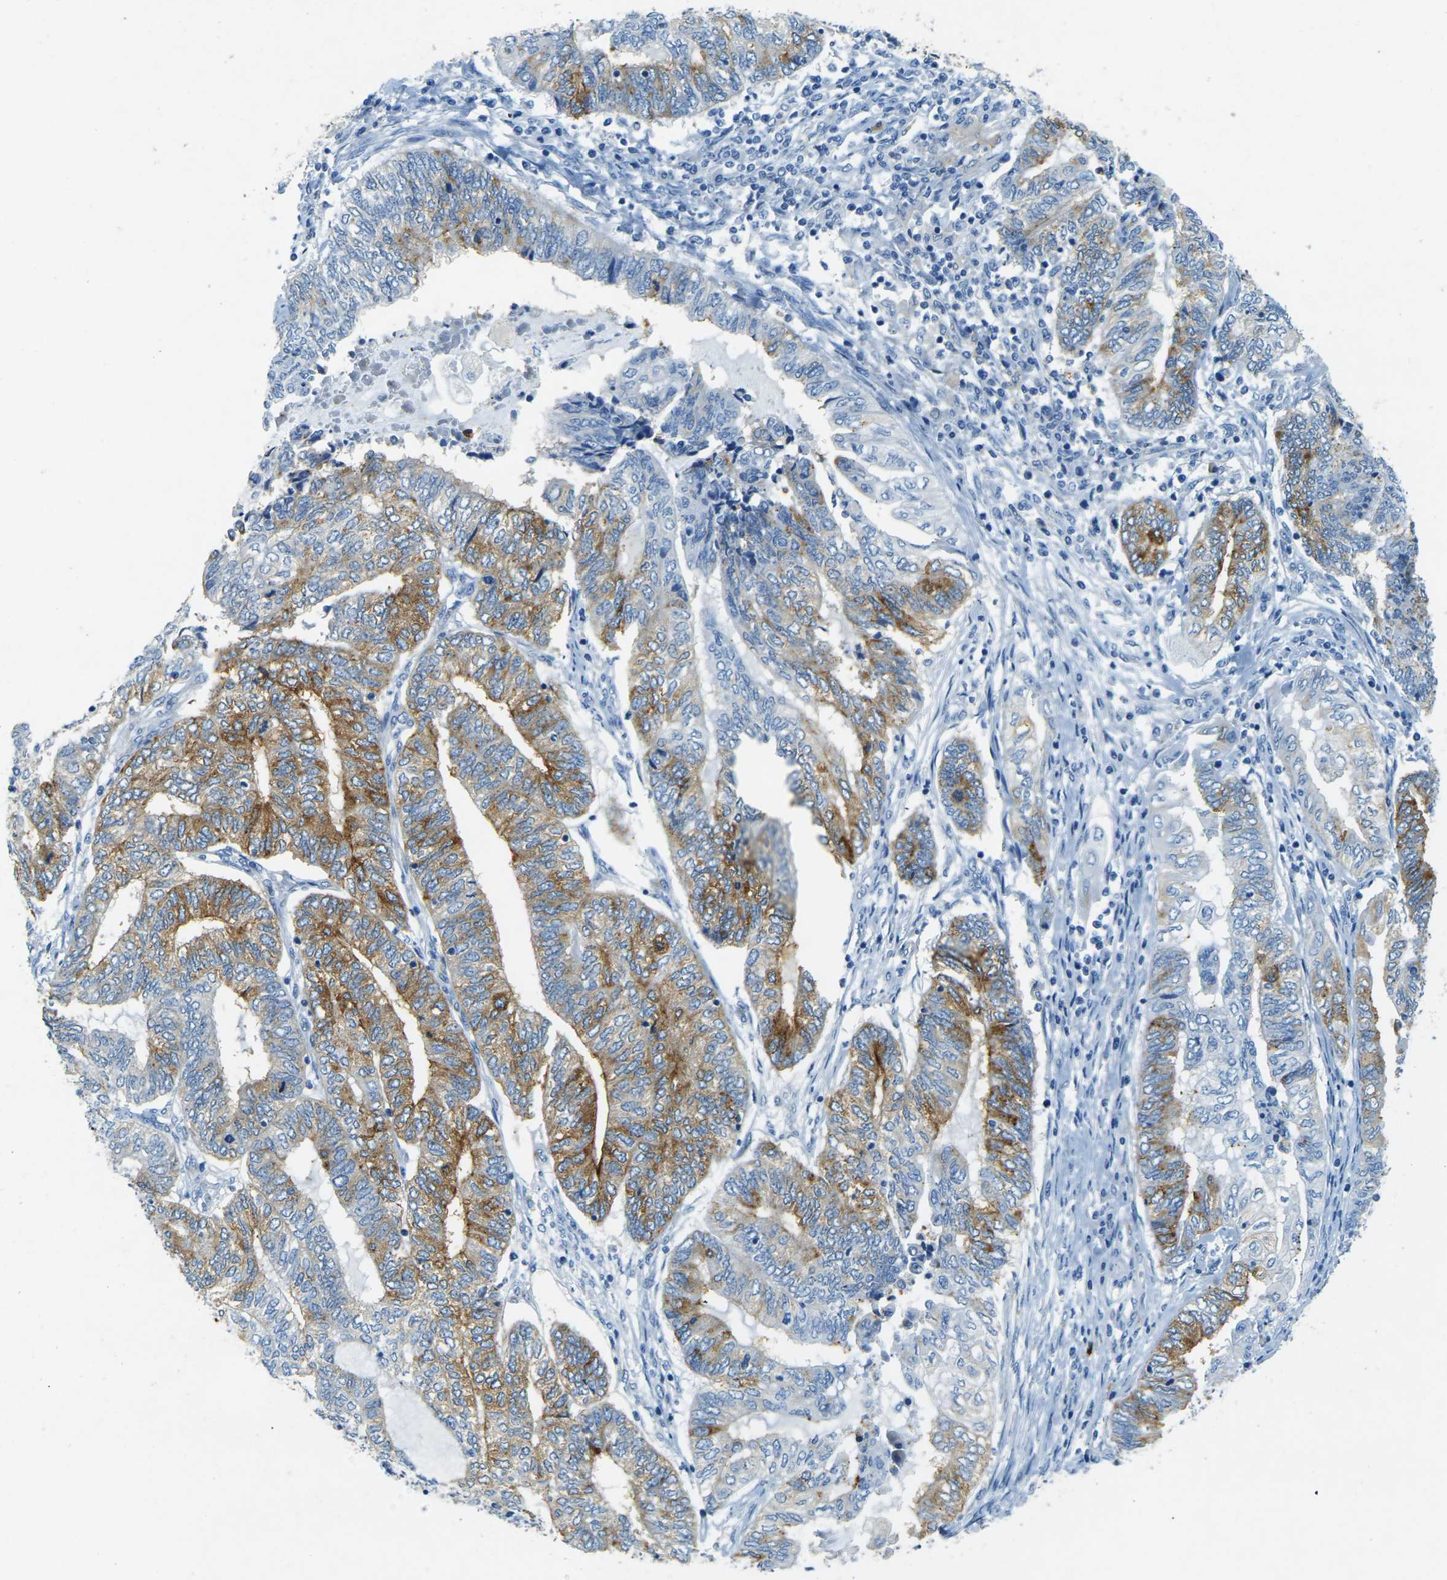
{"staining": {"intensity": "moderate", "quantity": ">75%", "location": "cytoplasmic/membranous"}, "tissue": "endometrial cancer", "cell_type": "Tumor cells", "image_type": "cancer", "snomed": [{"axis": "morphology", "description": "Adenocarcinoma, NOS"}, {"axis": "topography", "description": "Uterus"}, {"axis": "topography", "description": "Endometrium"}], "caption": "A photomicrograph showing moderate cytoplasmic/membranous expression in approximately >75% of tumor cells in endometrial cancer (adenocarcinoma), as visualized by brown immunohistochemical staining.", "gene": "SORT1", "patient": {"sex": "female", "age": 70}}